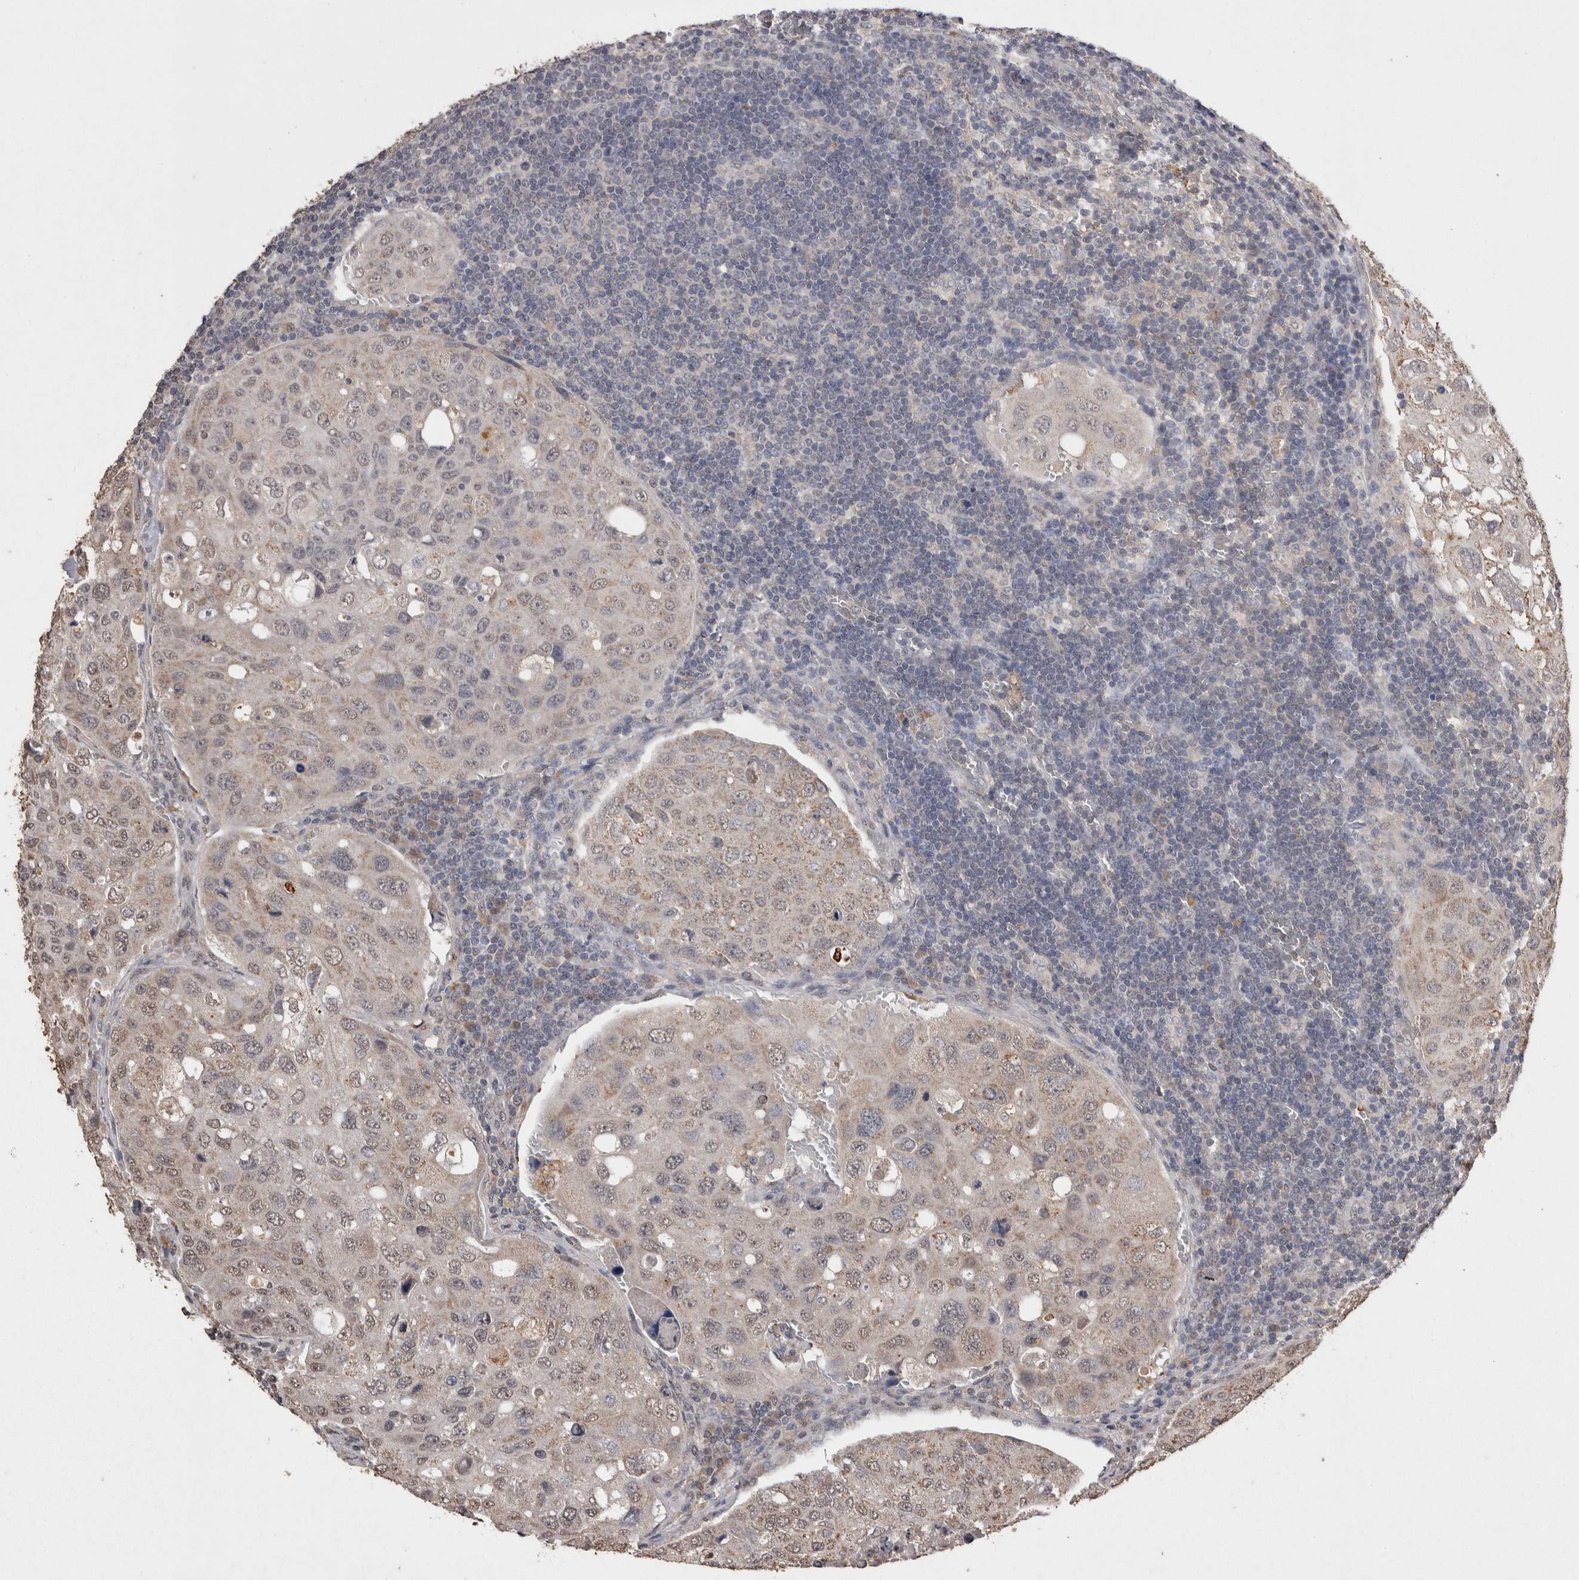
{"staining": {"intensity": "weak", "quantity": "25%-75%", "location": "cytoplasmic/membranous,nuclear"}, "tissue": "urothelial cancer", "cell_type": "Tumor cells", "image_type": "cancer", "snomed": [{"axis": "morphology", "description": "Urothelial carcinoma, High grade"}, {"axis": "topography", "description": "Lymph node"}, {"axis": "topography", "description": "Urinary bladder"}], "caption": "Urothelial cancer stained for a protein (brown) reveals weak cytoplasmic/membranous and nuclear positive staining in approximately 25%-75% of tumor cells.", "gene": "GRK5", "patient": {"sex": "male", "age": 51}}